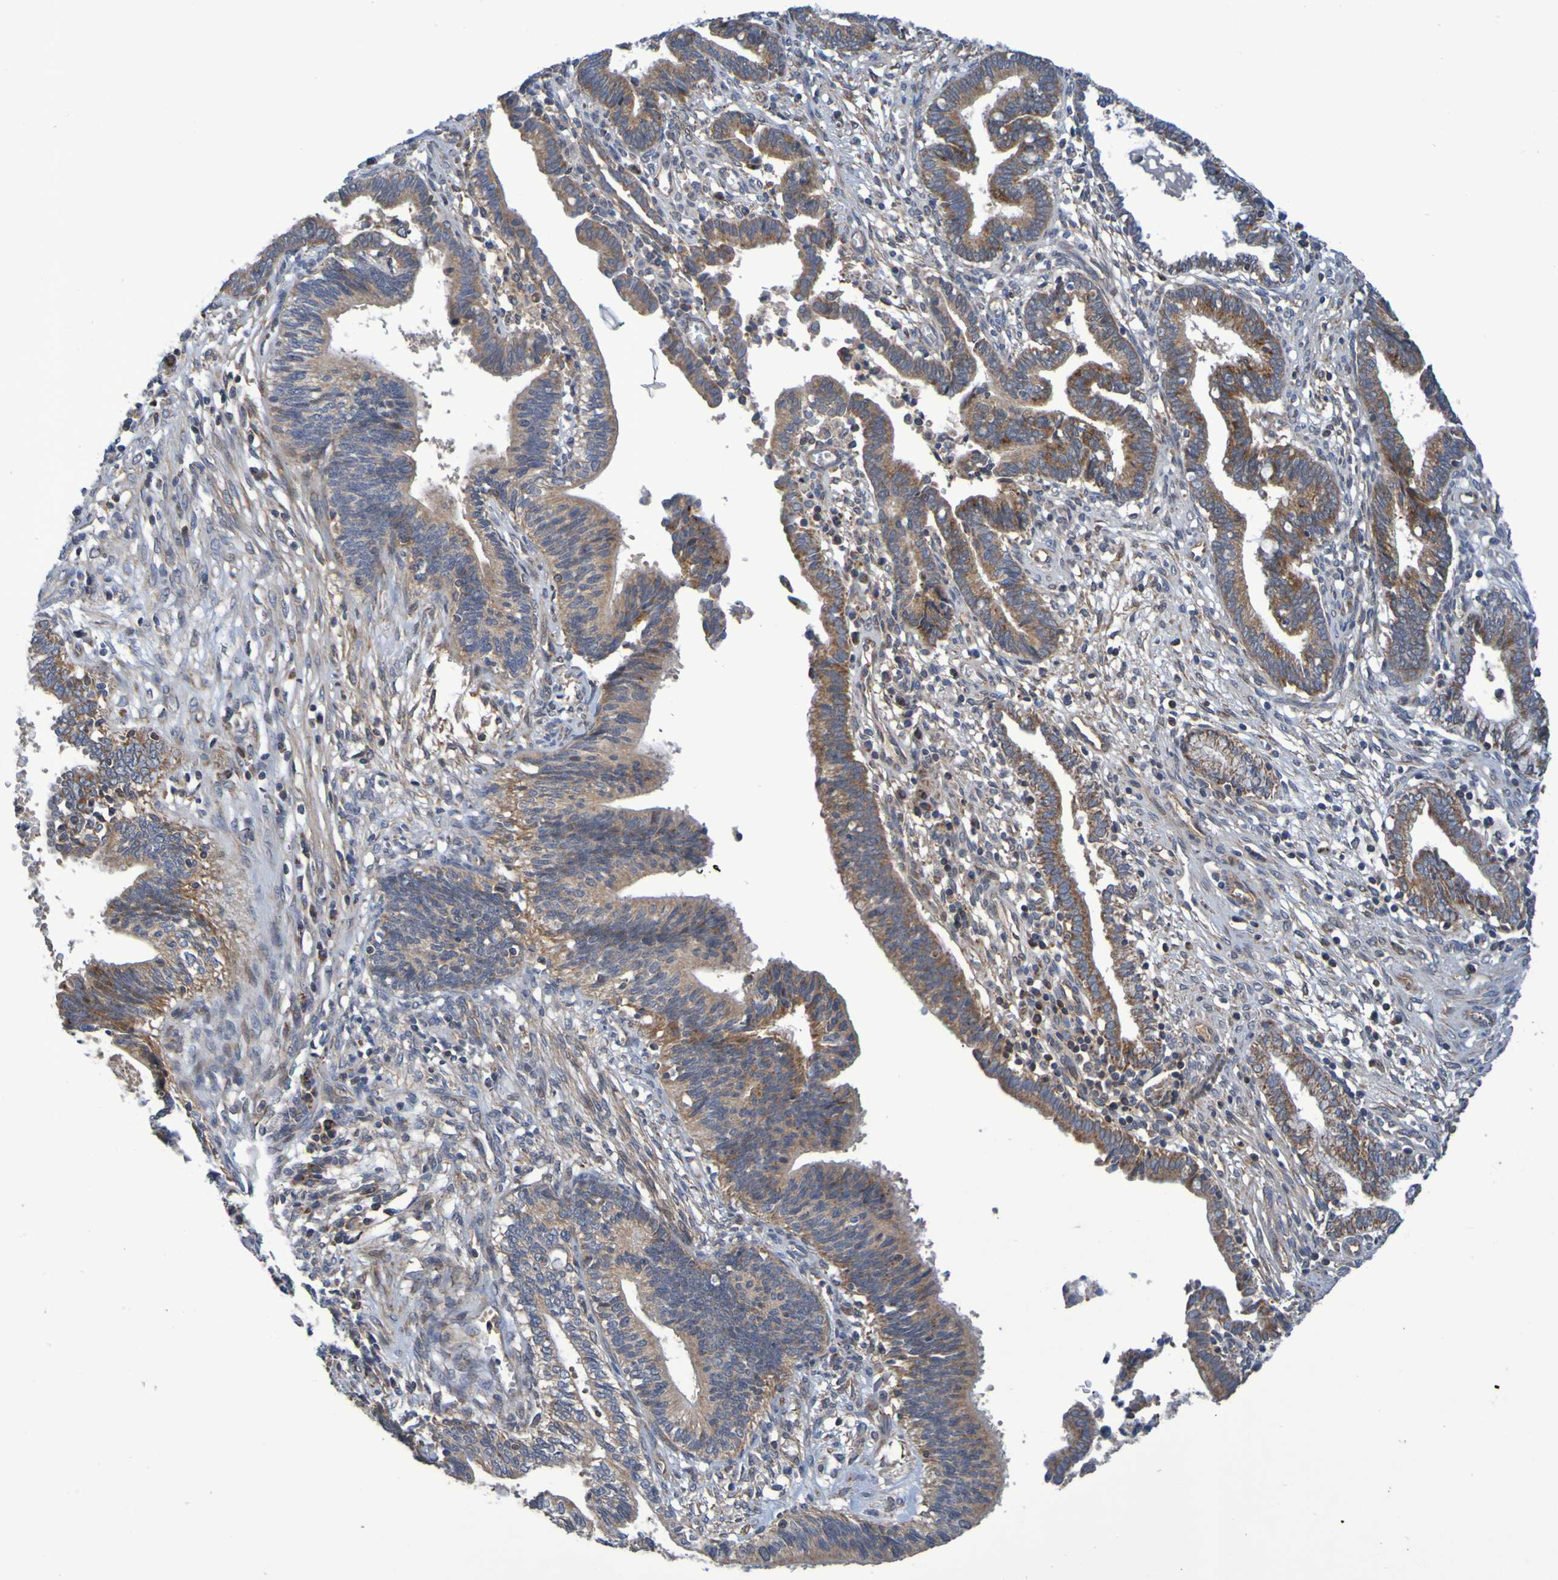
{"staining": {"intensity": "moderate", "quantity": ">75%", "location": "cytoplasmic/membranous"}, "tissue": "cervical cancer", "cell_type": "Tumor cells", "image_type": "cancer", "snomed": [{"axis": "morphology", "description": "Adenocarcinoma, NOS"}, {"axis": "topography", "description": "Cervix"}], "caption": "This photomicrograph shows adenocarcinoma (cervical) stained with IHC to label a protein in brown. The cytoplasmic/membranous of tumor cells show moderate positivity for the protein. Nuclei are counter-stained blue.", "gene": "CCDC51", "patient": {"sex": "female", "age": 44}}